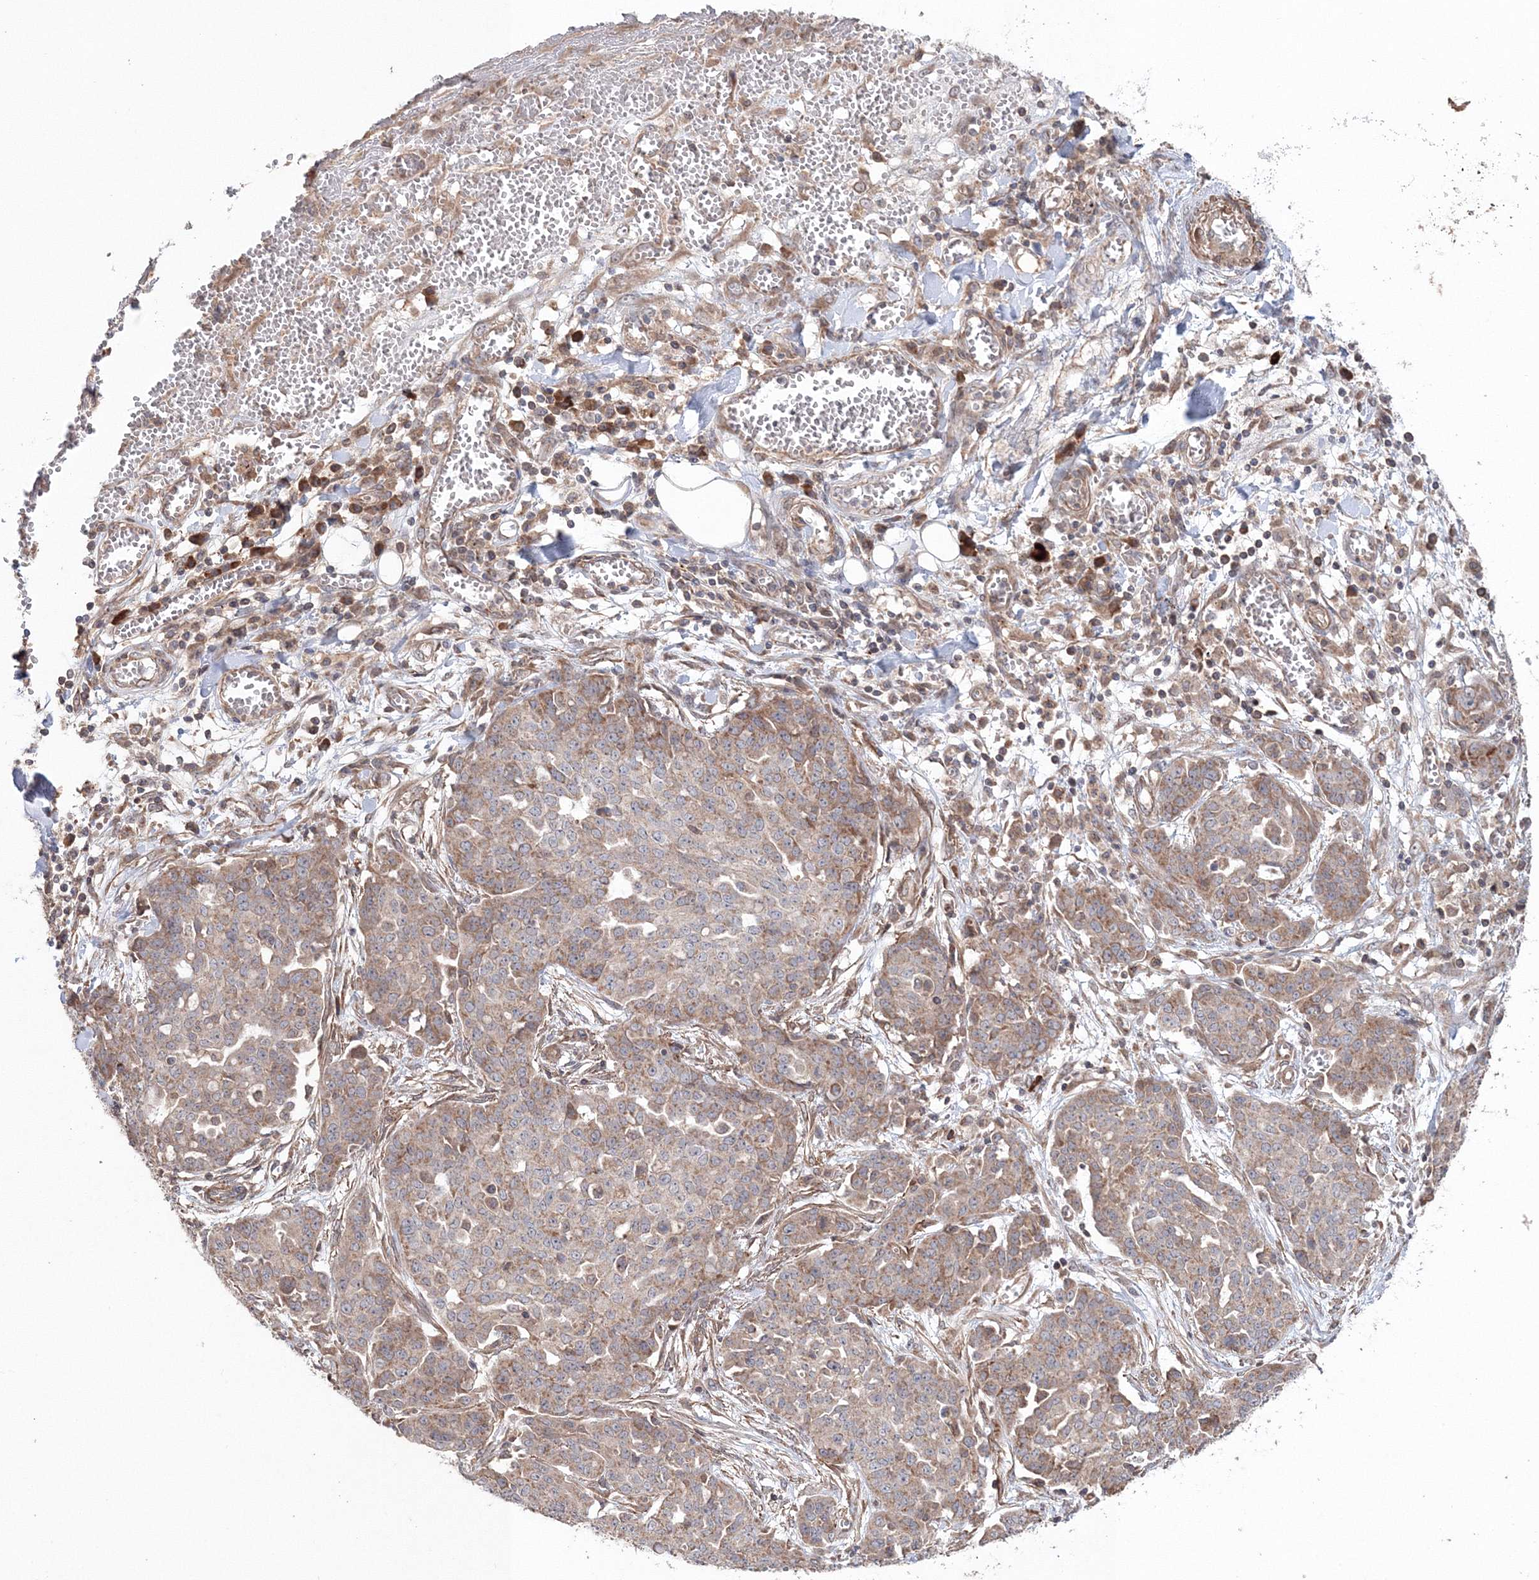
{"staining": {"intensity": "moderate", "quantity": ">75%", "location": "cytoplasmic/membranous"}, "tissue": "ovarian cancer", "cell_type": "Tumor cells", "image_type": "cancer", "snomed": [{"axis": "morphology", "description": "Cystadenocarcinoma, serous, NOS"}, {"axis": "topography", "description": "Soft tissue"}, {"axis": "topography", "description": "Ovary"}], "caption": "Serous cystadenocarcinoma (ovarian) was stained to show a protein in brown. There is medium levels of moderate cytoplasmic/membranous positivity in approximately >75% of tumor cells.", "gene": "NOA1", "patient": {"sex": "female", "age": 57}}